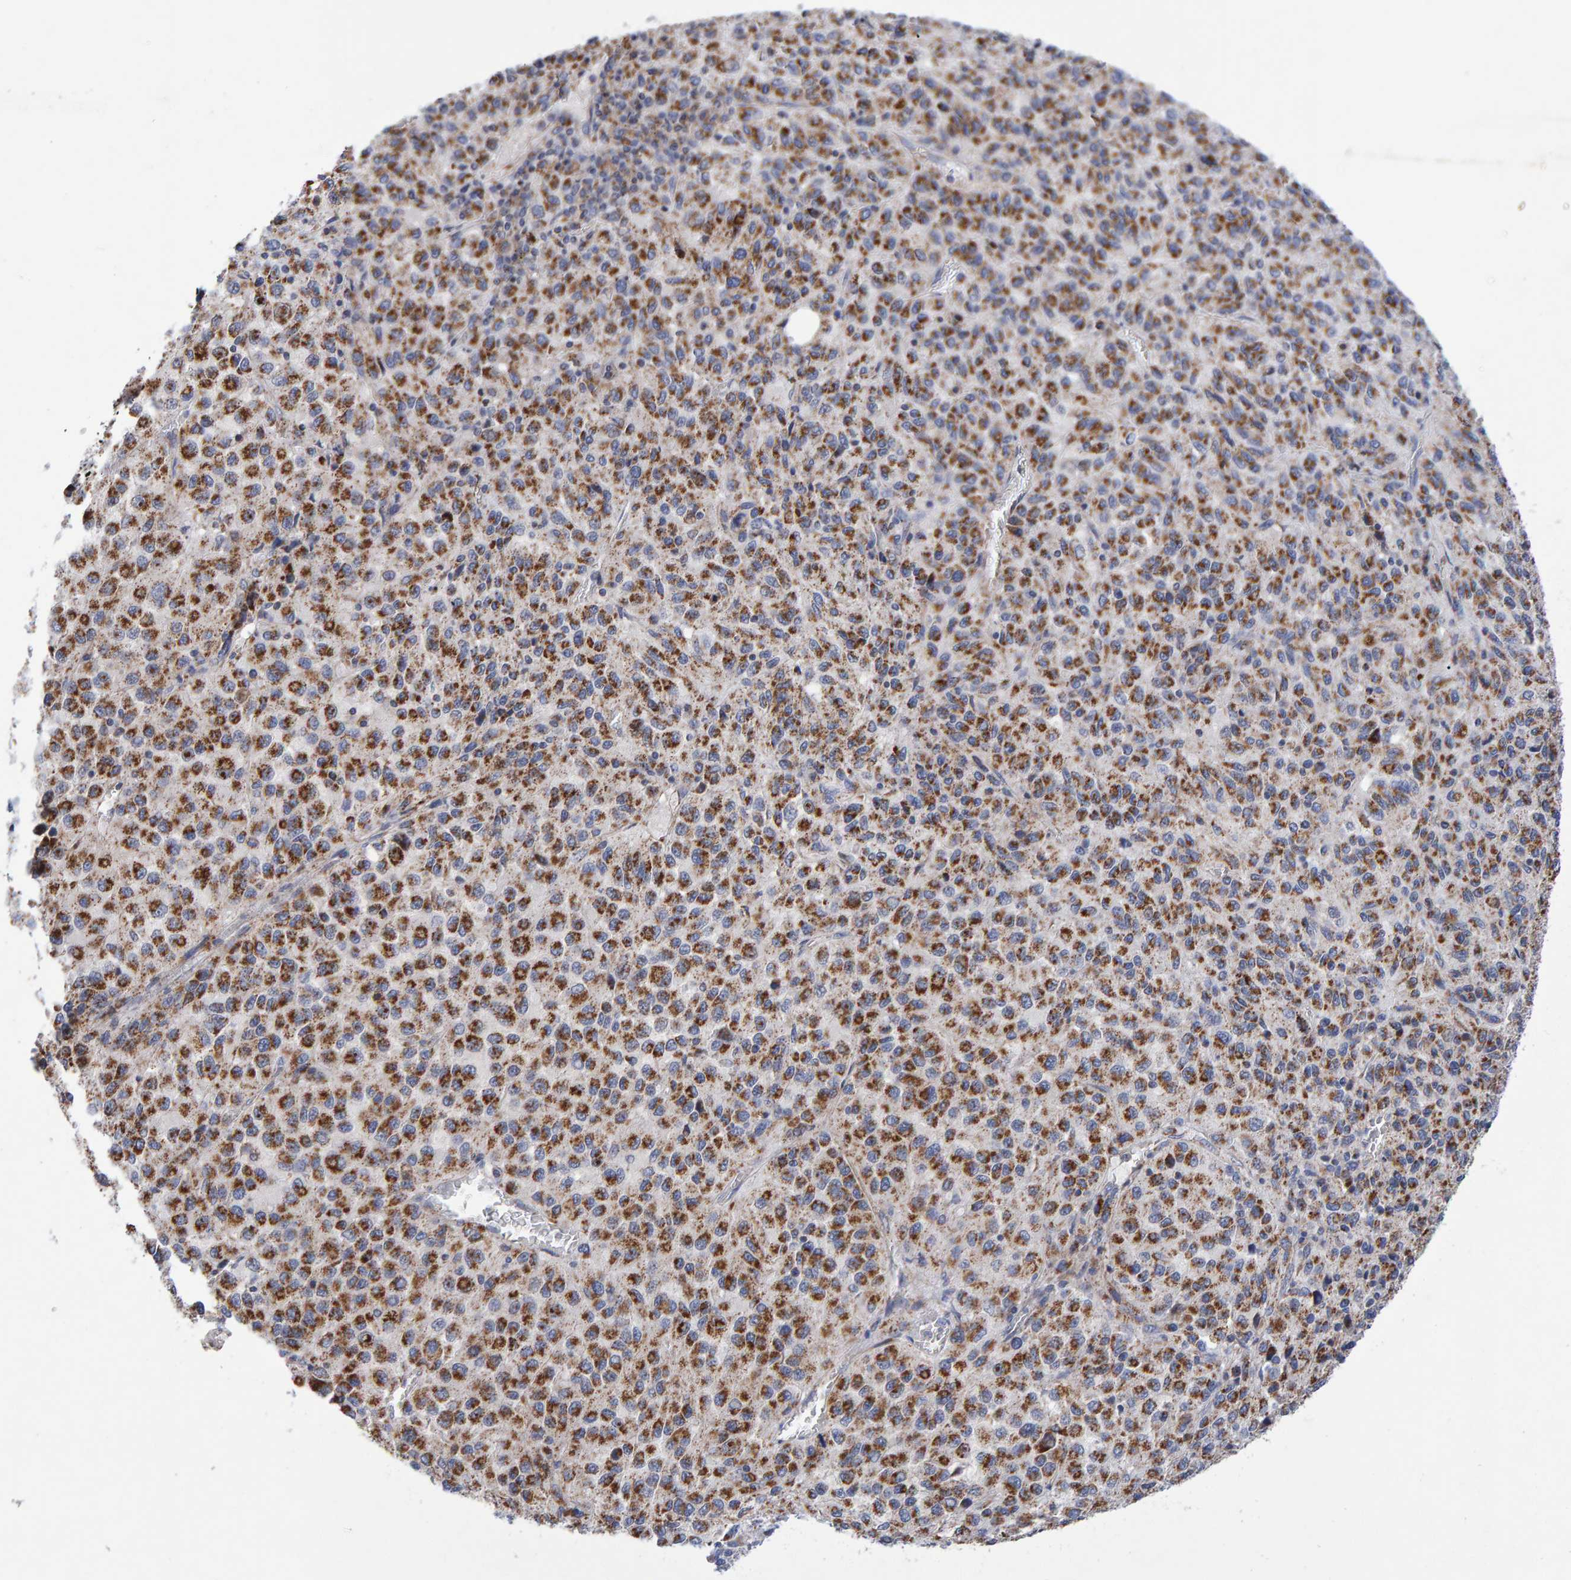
{"staining": {"intensity": "strong", "quantity": ">75%", "location": "cytoplasmic/membranous"}, "tissue": "melanoma", "cell_type": "Tumor cells", "image_type": "cancer", "snomed": [{"axis": "morphology", "description": "Malignant melanoma, Metastatic site"}, {"axis": "topography", "description": "Lung"}], "caption": "Malignant melanoma (metastatic site) stained with a brown dye displays strong cytoplasmic/membranous positive positivity in about >75% of tumor cells.", "gene": "EFR3A", "patient": {"sex": "male", "age": 64}}